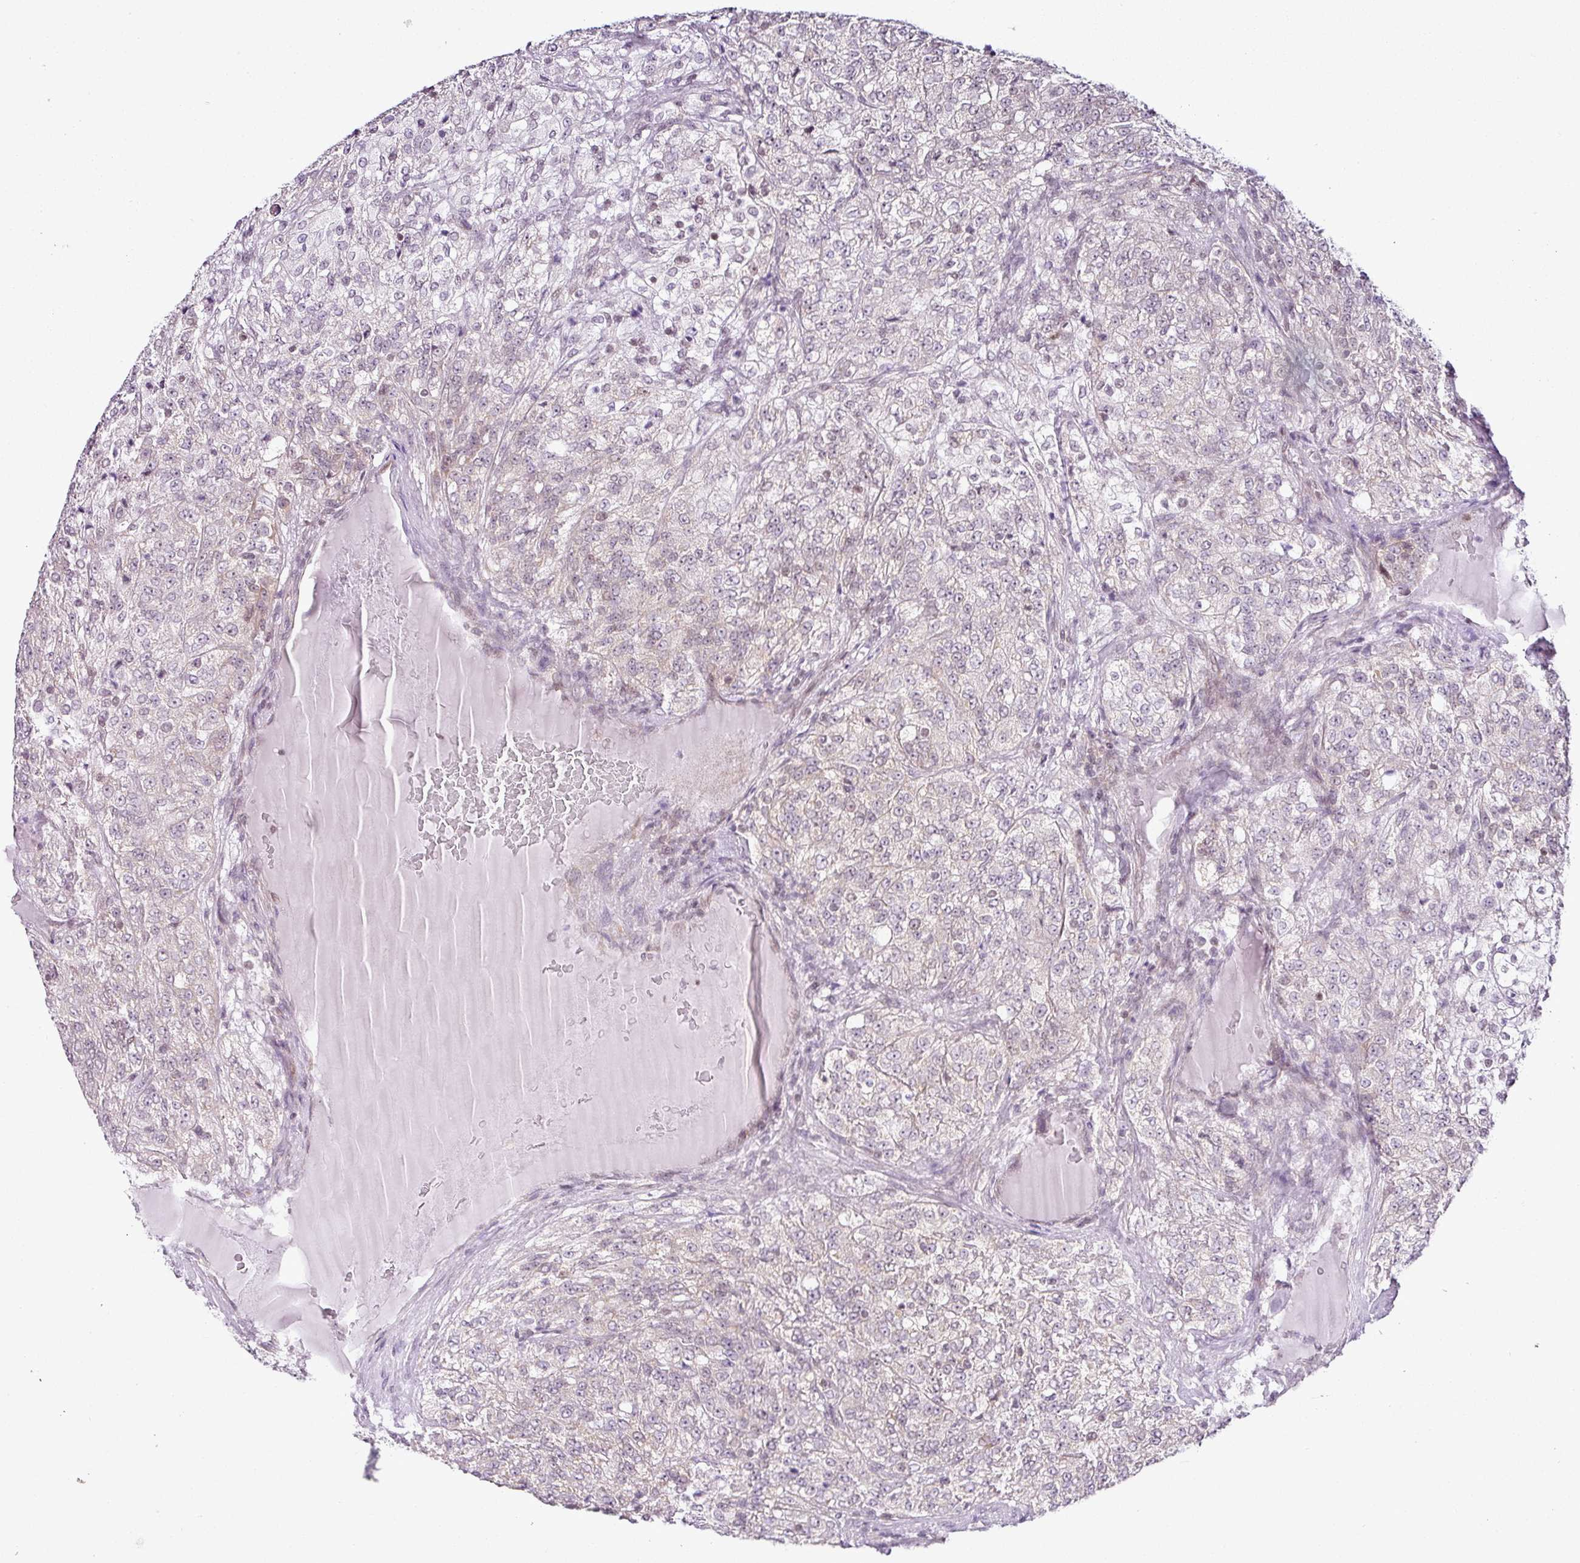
{"staining": {"intensity": "weak", "quantity": "25%-75%", "location": "nuclear"}, "tissue": "renal cancer", "cell_type": "Tumor cells", "image_type": "cancer", "snomed": [{"axis": "morphology", "description": "Adenocarcinoma, NOS"}, {"axis": "topography", "description": "Kidney"}], "caption": "Weak nuclear protein positivity is present in about 25%-75% of tumor cells in renal cancer. Using DAB (3,3'-diaminobenzidine) (brown) and hematoxylin (blue) stains, captured at high magnification using brightfield microscopy.", "gene": "FAM32A", "patient": {"sex": "female", "age": 63}}